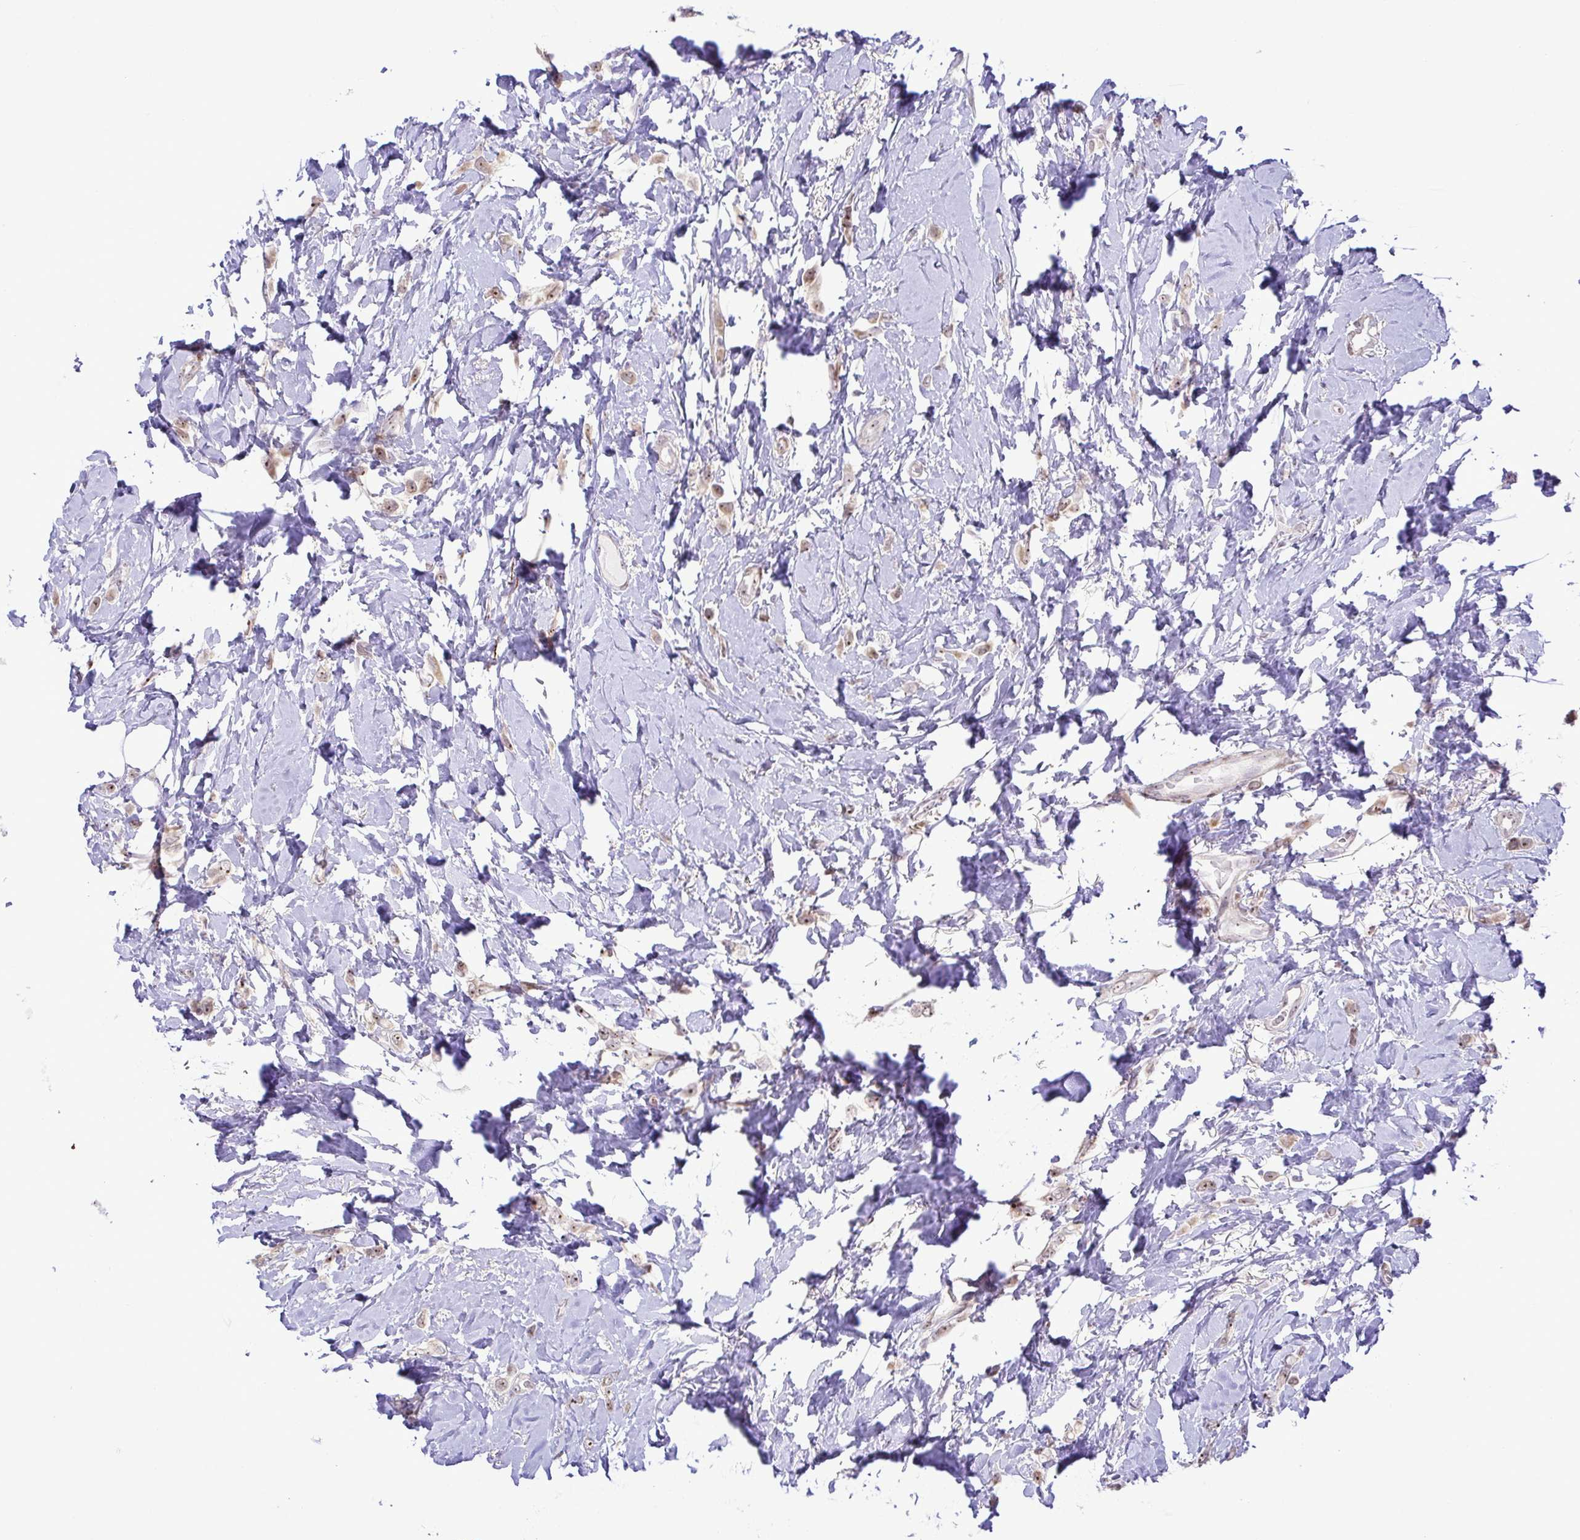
{"staining": {"intensity": "weak", "quantity": ">75%", "location": "nuclear"}, "tissue": "breast cancer", "cell_type": "Tumor cells", "image_type": "cancer", "snomed": [{"axis": "morphology", "description": "Lobular carcinoma"}, {"axis": "topography", "description": "Breast"}], "caption": "Lobular carcinoma (breast) stained with a protein marker demonstrates weak staining in tumor cells.", "gene": "RSL24D1", "patient": {"sex": "female", "age": 66}}